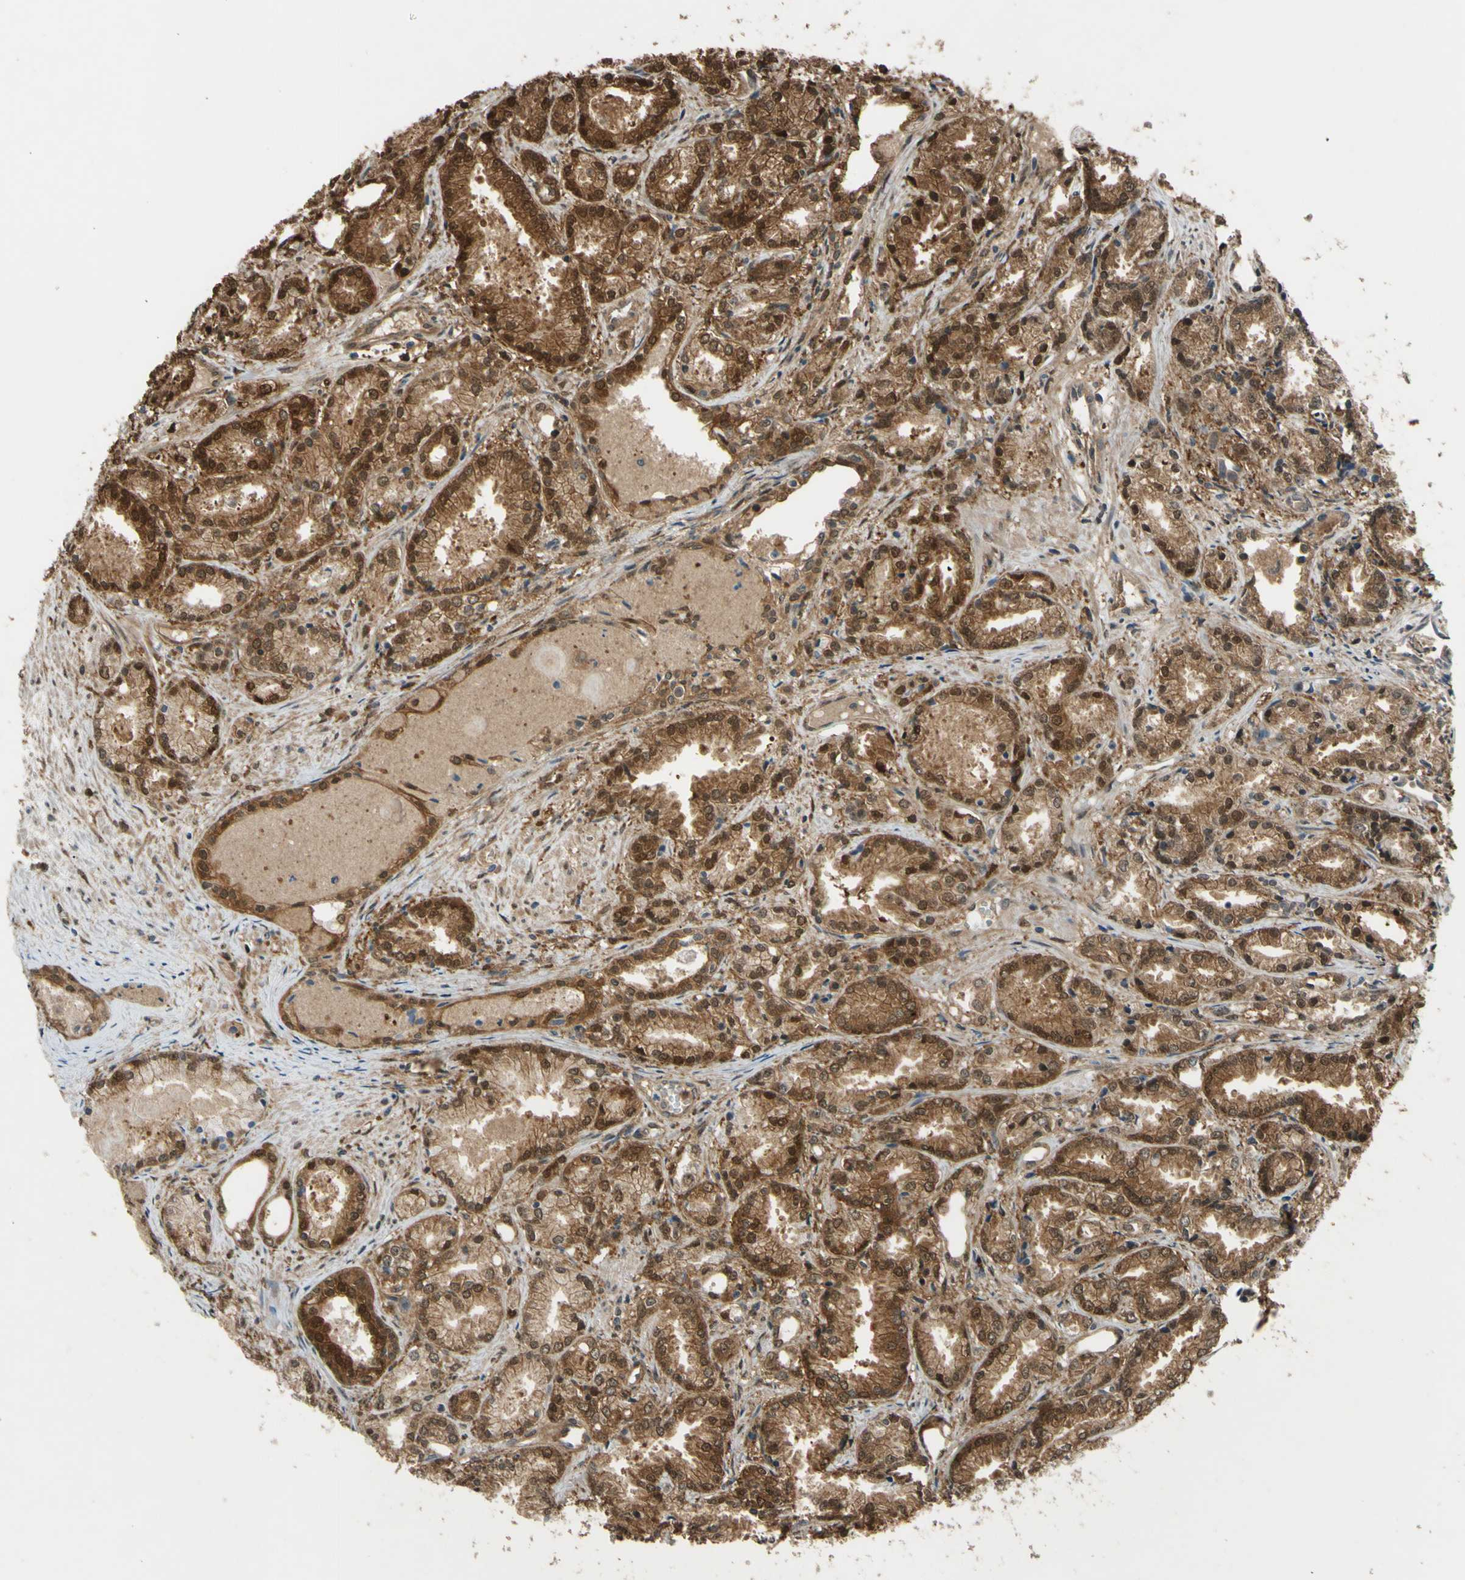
{"staining": {"intensity": "strong", "quantity": ">75%", "location": "cytoplasmic/membranous,nuclear"}, "tissue": "prostate cancer", "cell_type": "Tumor cells", "image_type": "cancer", "snomed": [{"axis": "morphology", "description": "Adenocarcinoma, Low grade"}, {"axis": "topography", "description": "Prostate"}], "caption": "The micrograph reveals staining of prostate cancer, revealing strong cytoplasmic/membranous and nuclear protein expression (brown color) within tumor cells. (Brightfield microscopy of DAB IHC at high magnification).", "gene": "YWHAQ", "patient": {"sex": "male", "age": 72}}